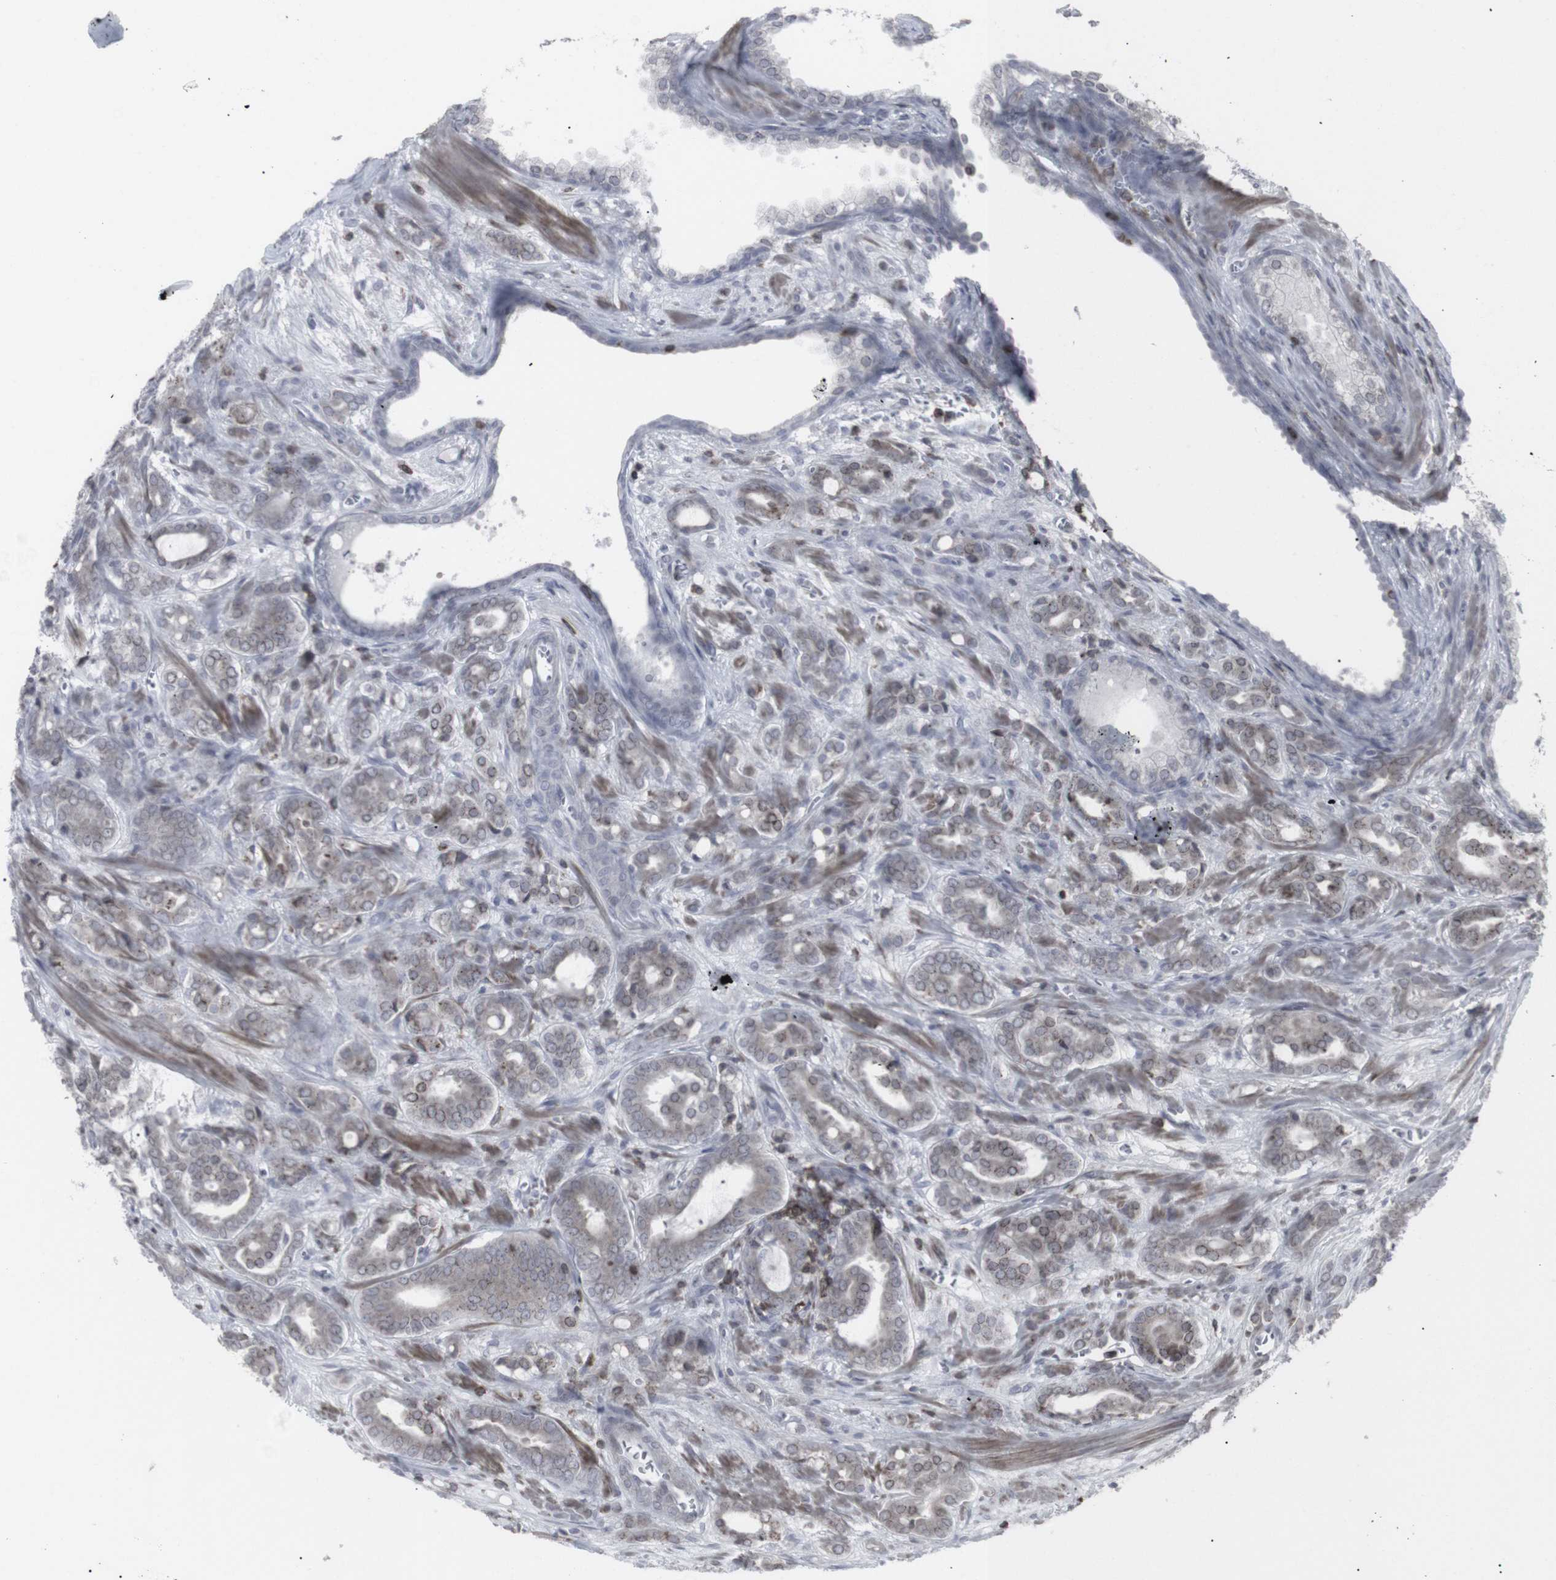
{"staining": {"intensity": "weak", "quantity": "25%-75%", "location": "cytoplasmic/membranous,nuclear"}, "tissue": "prostate cancer", "cell_type": "Tumor cells", "image_type": "cancer", "snomed": [{"axis": "morphology", "description": "Adenocarcinoma, High grade"}, {"axis": "topography", "description": "Prostate"}], "caption": "There is low levels of weak cytoplasmic/membranous and nuclear staining in tumor cells of high-grade adenocarcinoma (prostate), as demonstrated by immunohistochemical staining (brown color).", "gene": "APOBEC2", "patient": {"sex": "male", "age": 64}}